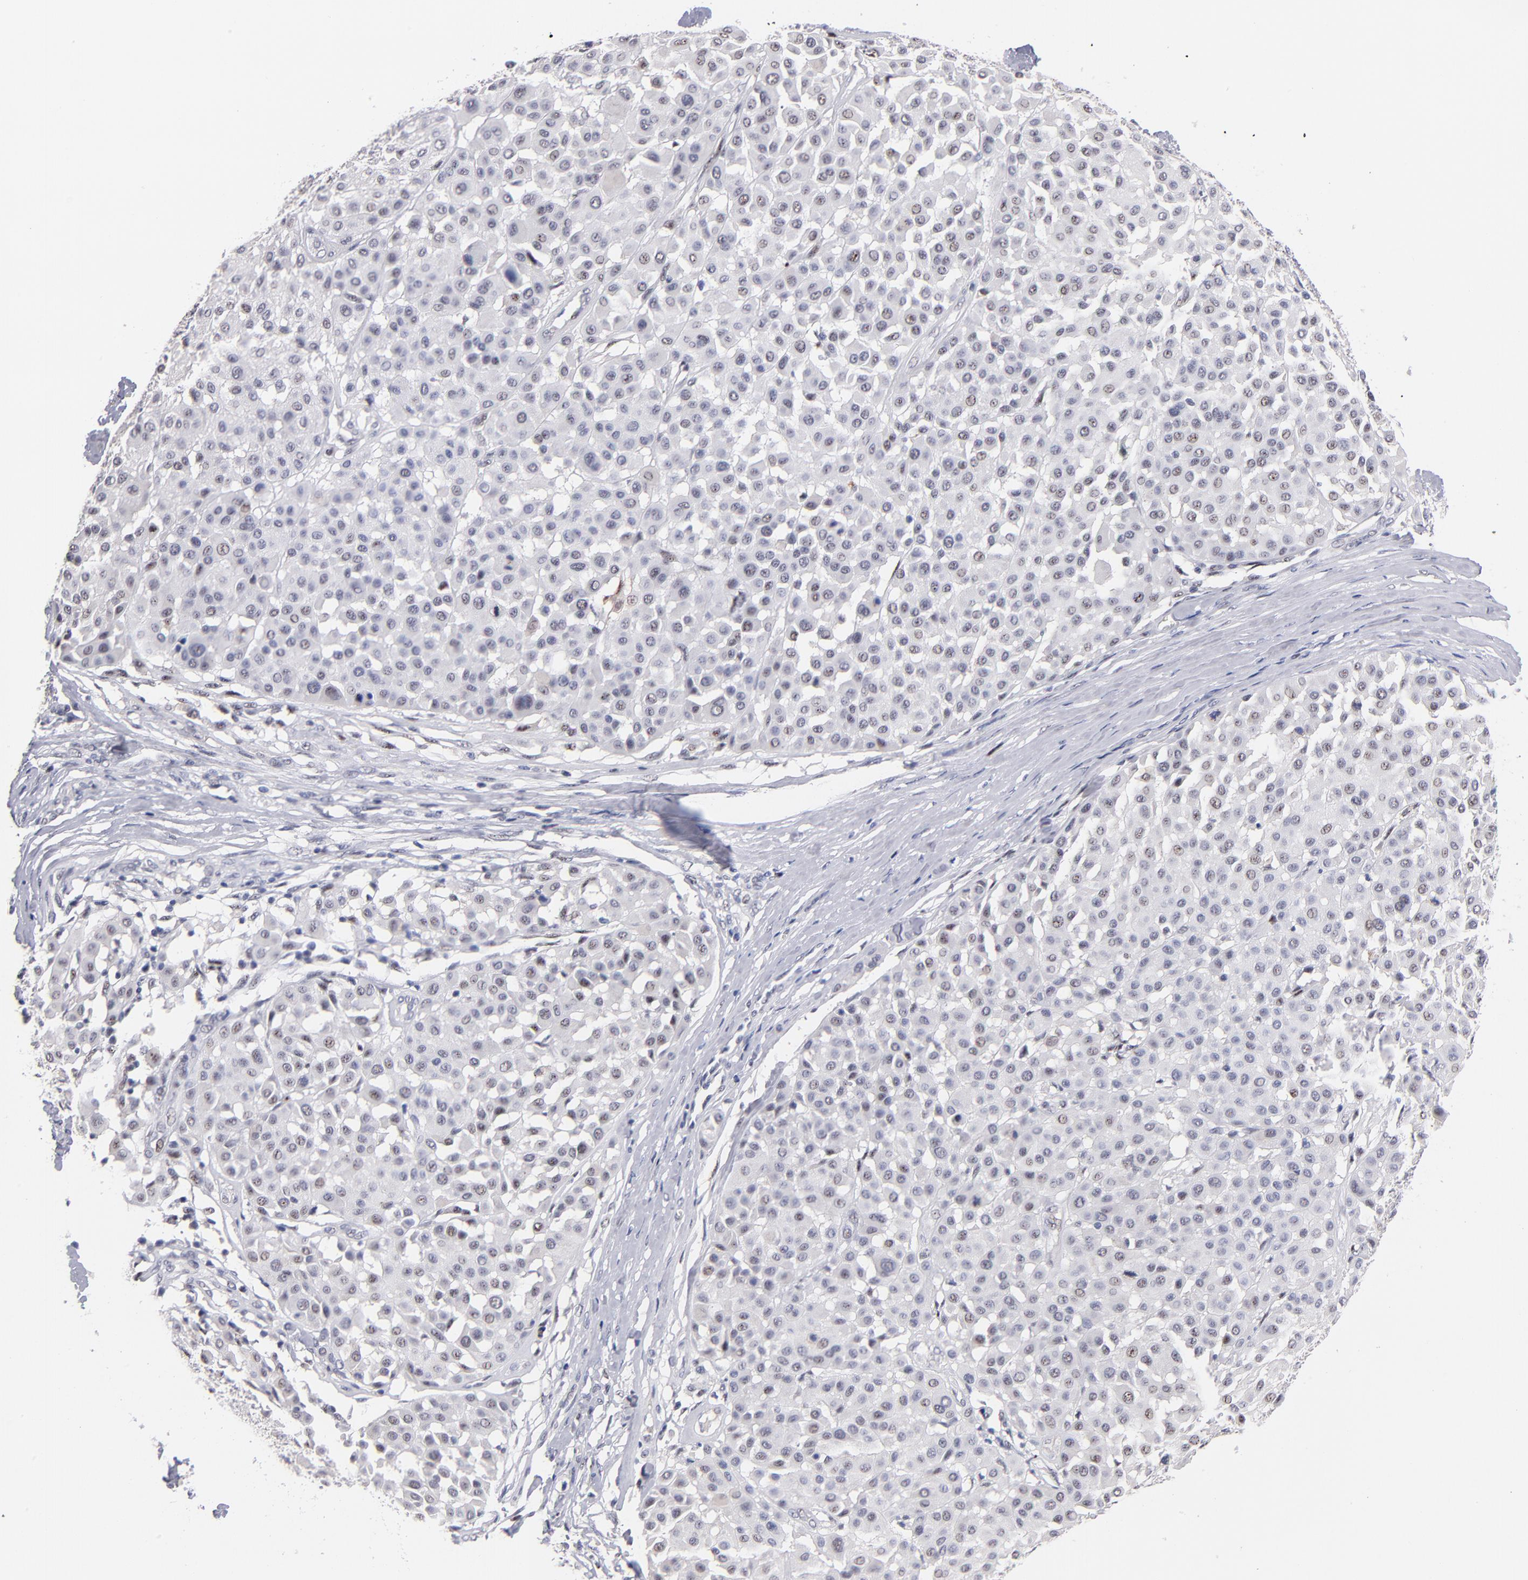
{"staining": {"intensity": "weak", "quantity": "<25%", "location": "nuclear"}, "tissue": "melanoma", "cell_type": "Tumor cells", "image_type": "cancer", "snomed": [{"axis": "morphology", "description": "Malignant melanoma, Metastatic site"}, {"axis": "topography", "description": "Soft tissue"}], "caption": "Immunohistochemical staining of human malignant melanoma (metastatic site) demonstrates no significant expression in tumor cells.", "gene": "RAF1", "patient": {"sex": "male", "age": 41}}